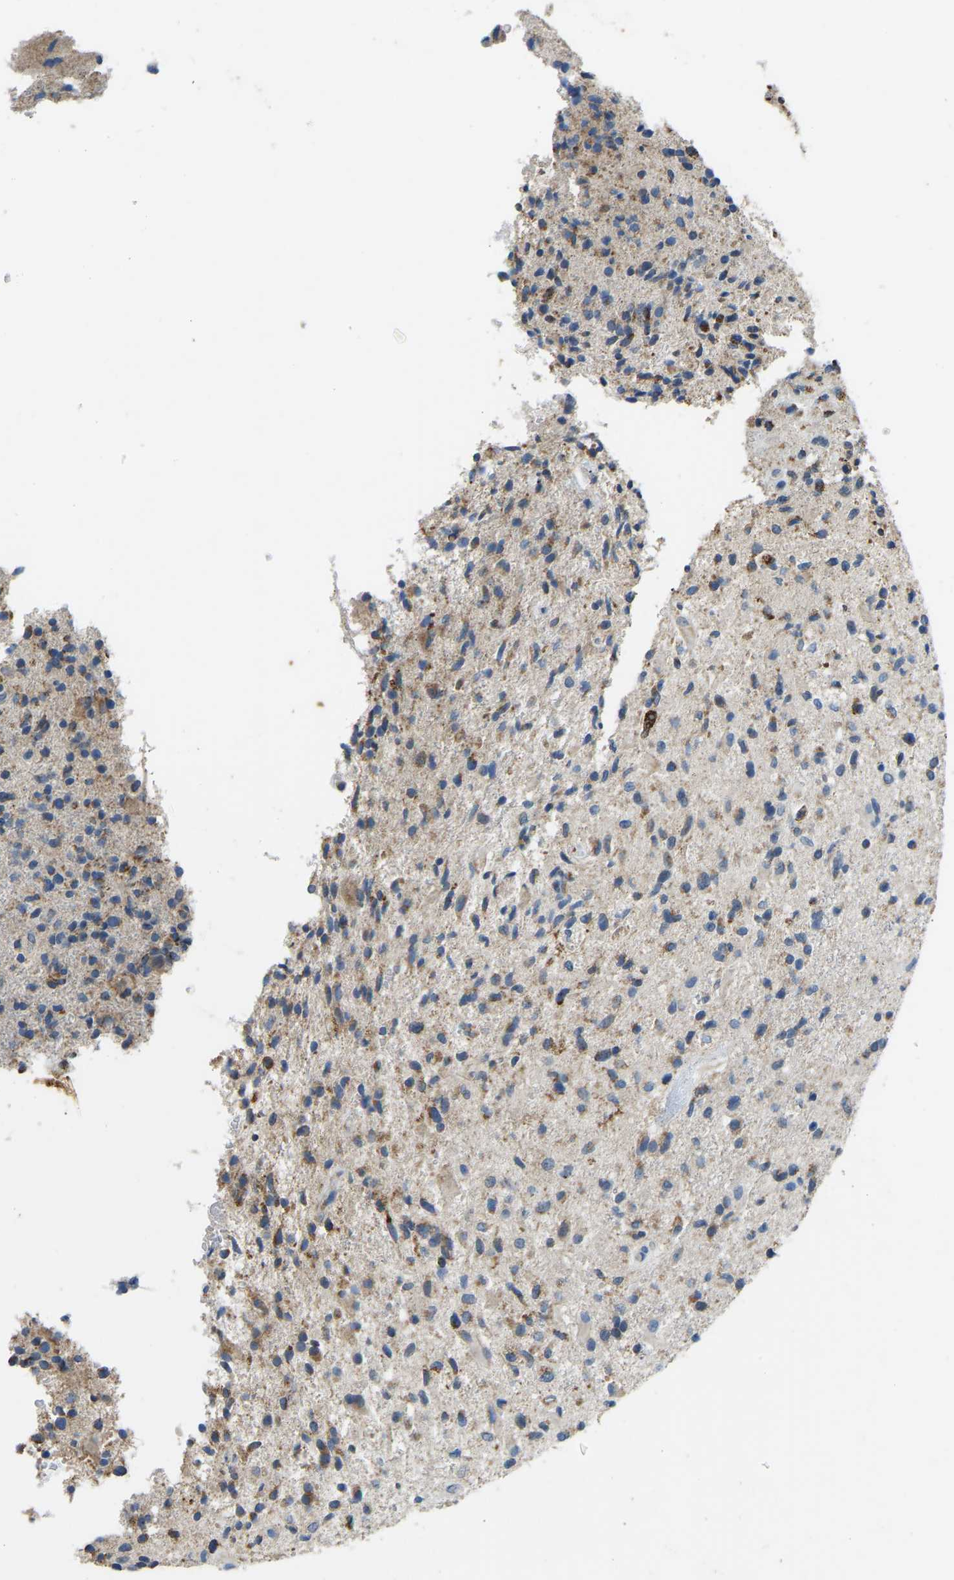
{"staining": {"intensity": "moderate", "quantity": "<25%", "location": "cytoplasmic/membranous"}, "tissue": "glioma", "cell_type": "Tumor cells", "image_type": "cancer", "snomed": [{"axis": "morphology", "description": "Glioma, malignant, High grade"}, {"axis": "topography", "description": "Brain"}], "caption": "Glioma stained with a protein marker reveals moderate staining in tumor cells.", "gene": "ZNF200", "patient": {"sex": "male", "age": 72}}